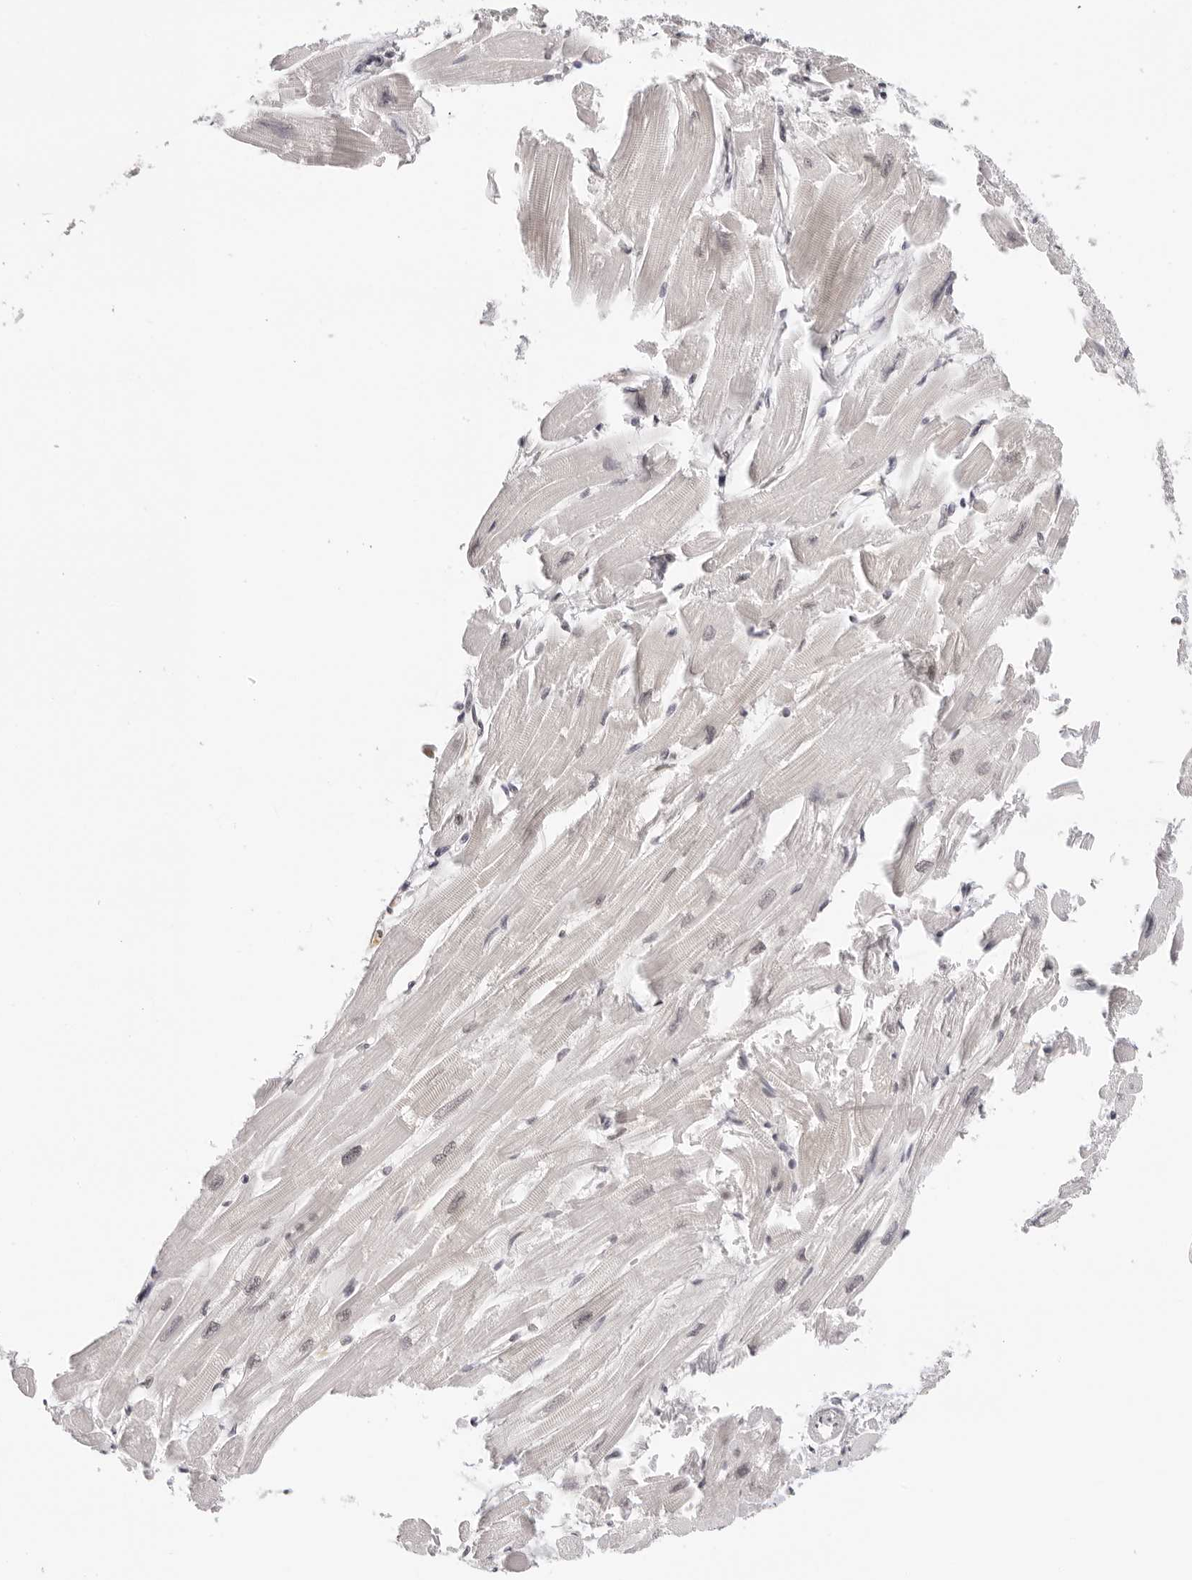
{"staining": {"intensity": "negative", "quantity": "none", "location": "none"}, "tissue": "heart muscle", "cell_type": "Cardiomyocytes", "image_type": "normal", "snomed": [{"axis": "morphology", "description": "Normal tissue, NOS"}, {"axis": "topography", "description": "Heart"}], "caption": "Immunohistochemical staining of benign heart muscle demonstrates no significant staining in cardiomyocytes. (Brightfield microscopy of DAB (3,3'-diaminobenzidine) IHC at high magnification).", "gene": "WDR77", "patient": {"sex": "female", "age": 54}}